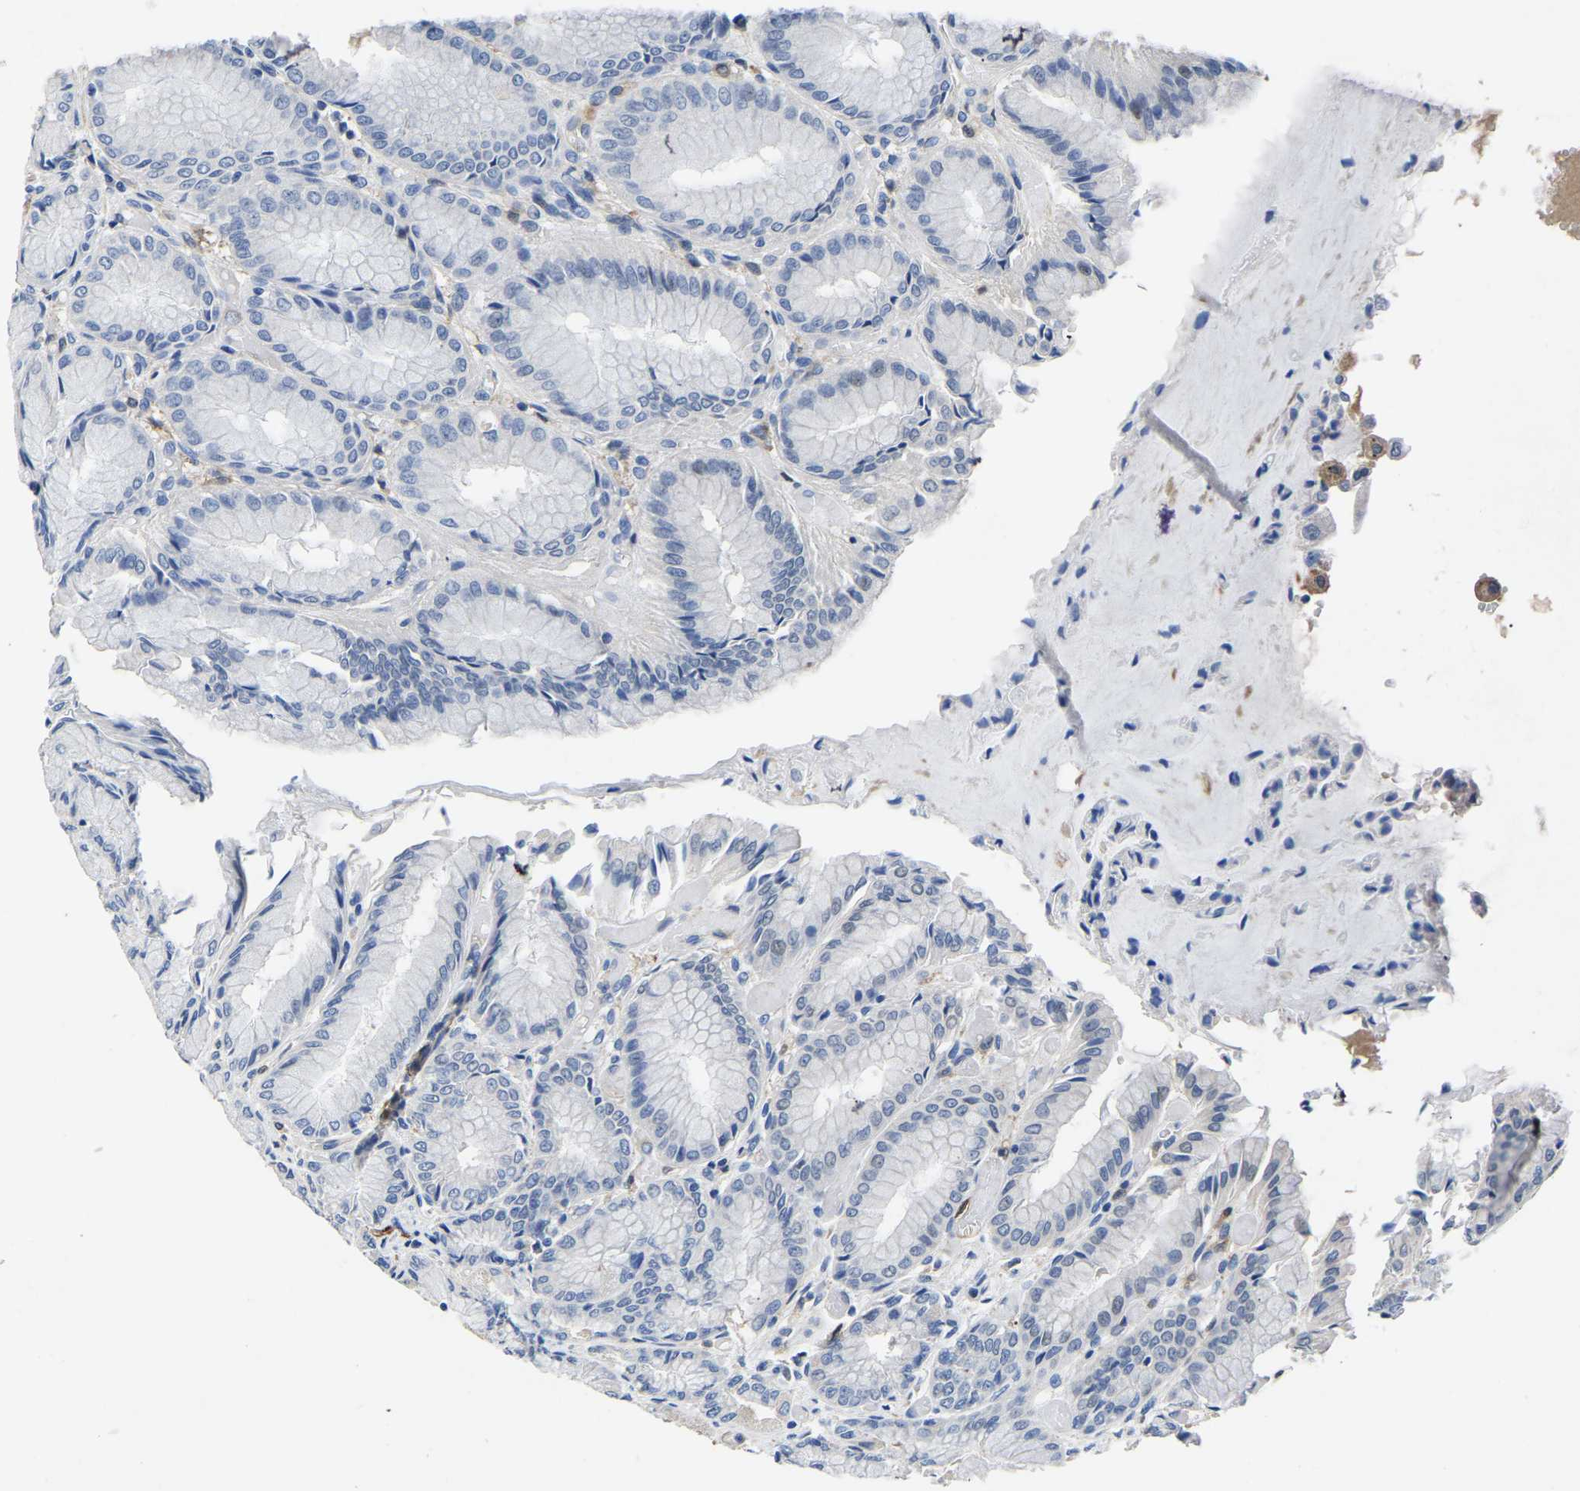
{"staining": {"intensity": "negative", "quantity": "none", "location": "none"}, "tissue": "stomach", "cell_type": "Glandular cells", "image_type": "normal", "snomed": [{"axis": "morphology", "description": "Normal tissue, NOS"}, {"axis": "topography", "description": "Stomach, upper"}], "caption": "IHC histopathology image of normal stomach stained for a protein (brown), which displays no expression in glandular cells.", "gene": "ATG2B", "patient": {"sex": "male", "age": 72}}